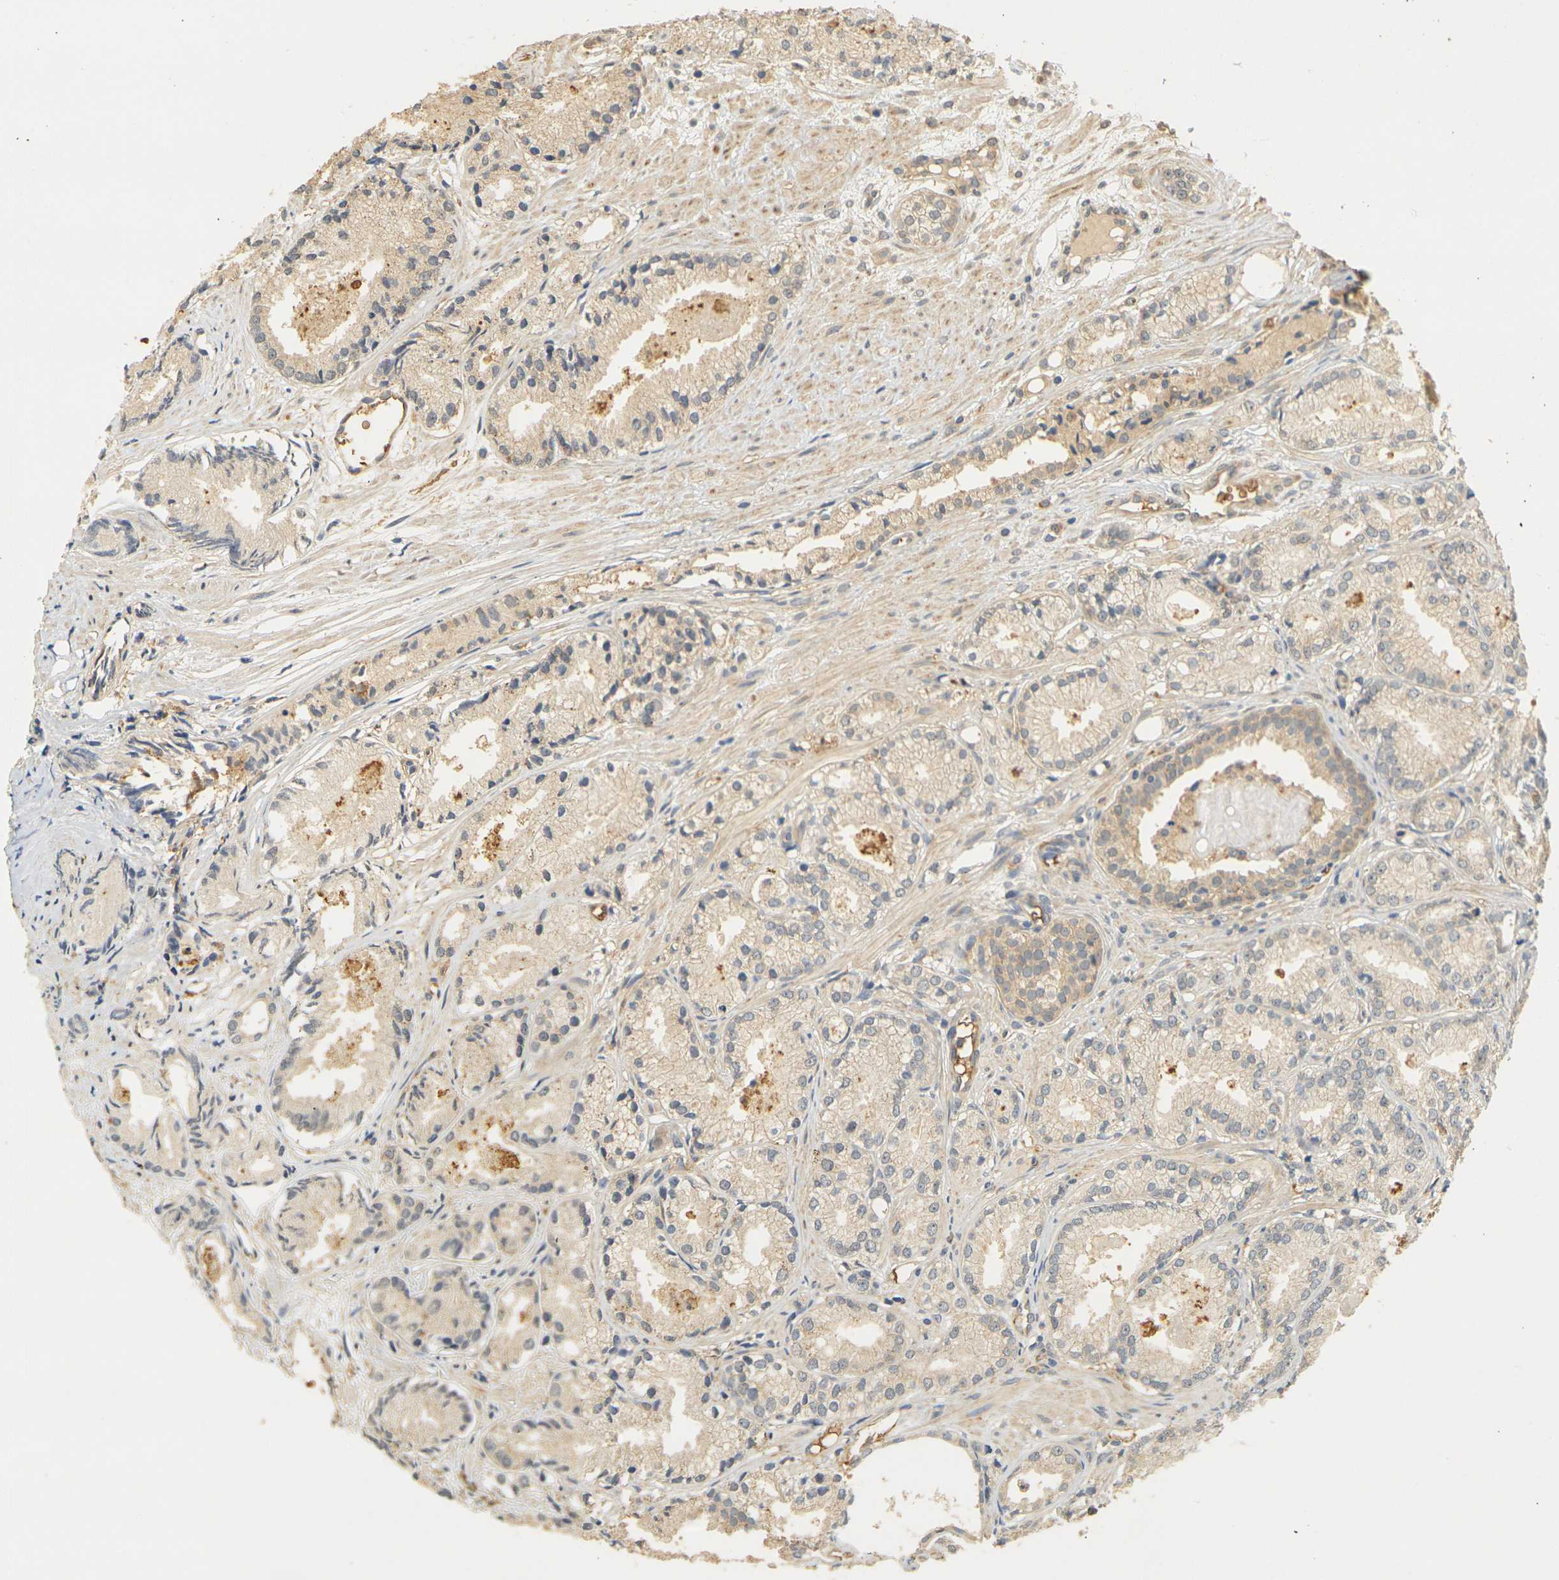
{"staining": {"intensity": "weak", "quantity": ">75%", "location": "cytoplasmic/membranous"}, "tissue": "prostate cancer", "cell_type": "Tumor cells", "image_type": "cancer", "snomed": [{"axis": "morphology", "description": "Adenocarcinoma, Low grade"}, {"axis": "topography", "description": "Prostate"}], "caption": "Protein expression analysis of human prostate low-grade adenocarcinoma reveals weak cytoplasmic/membranous positivity in approximately >75% of tumor cells.", "gene": "MEGF9", "patient": {"sex": "male", "age": 72}}